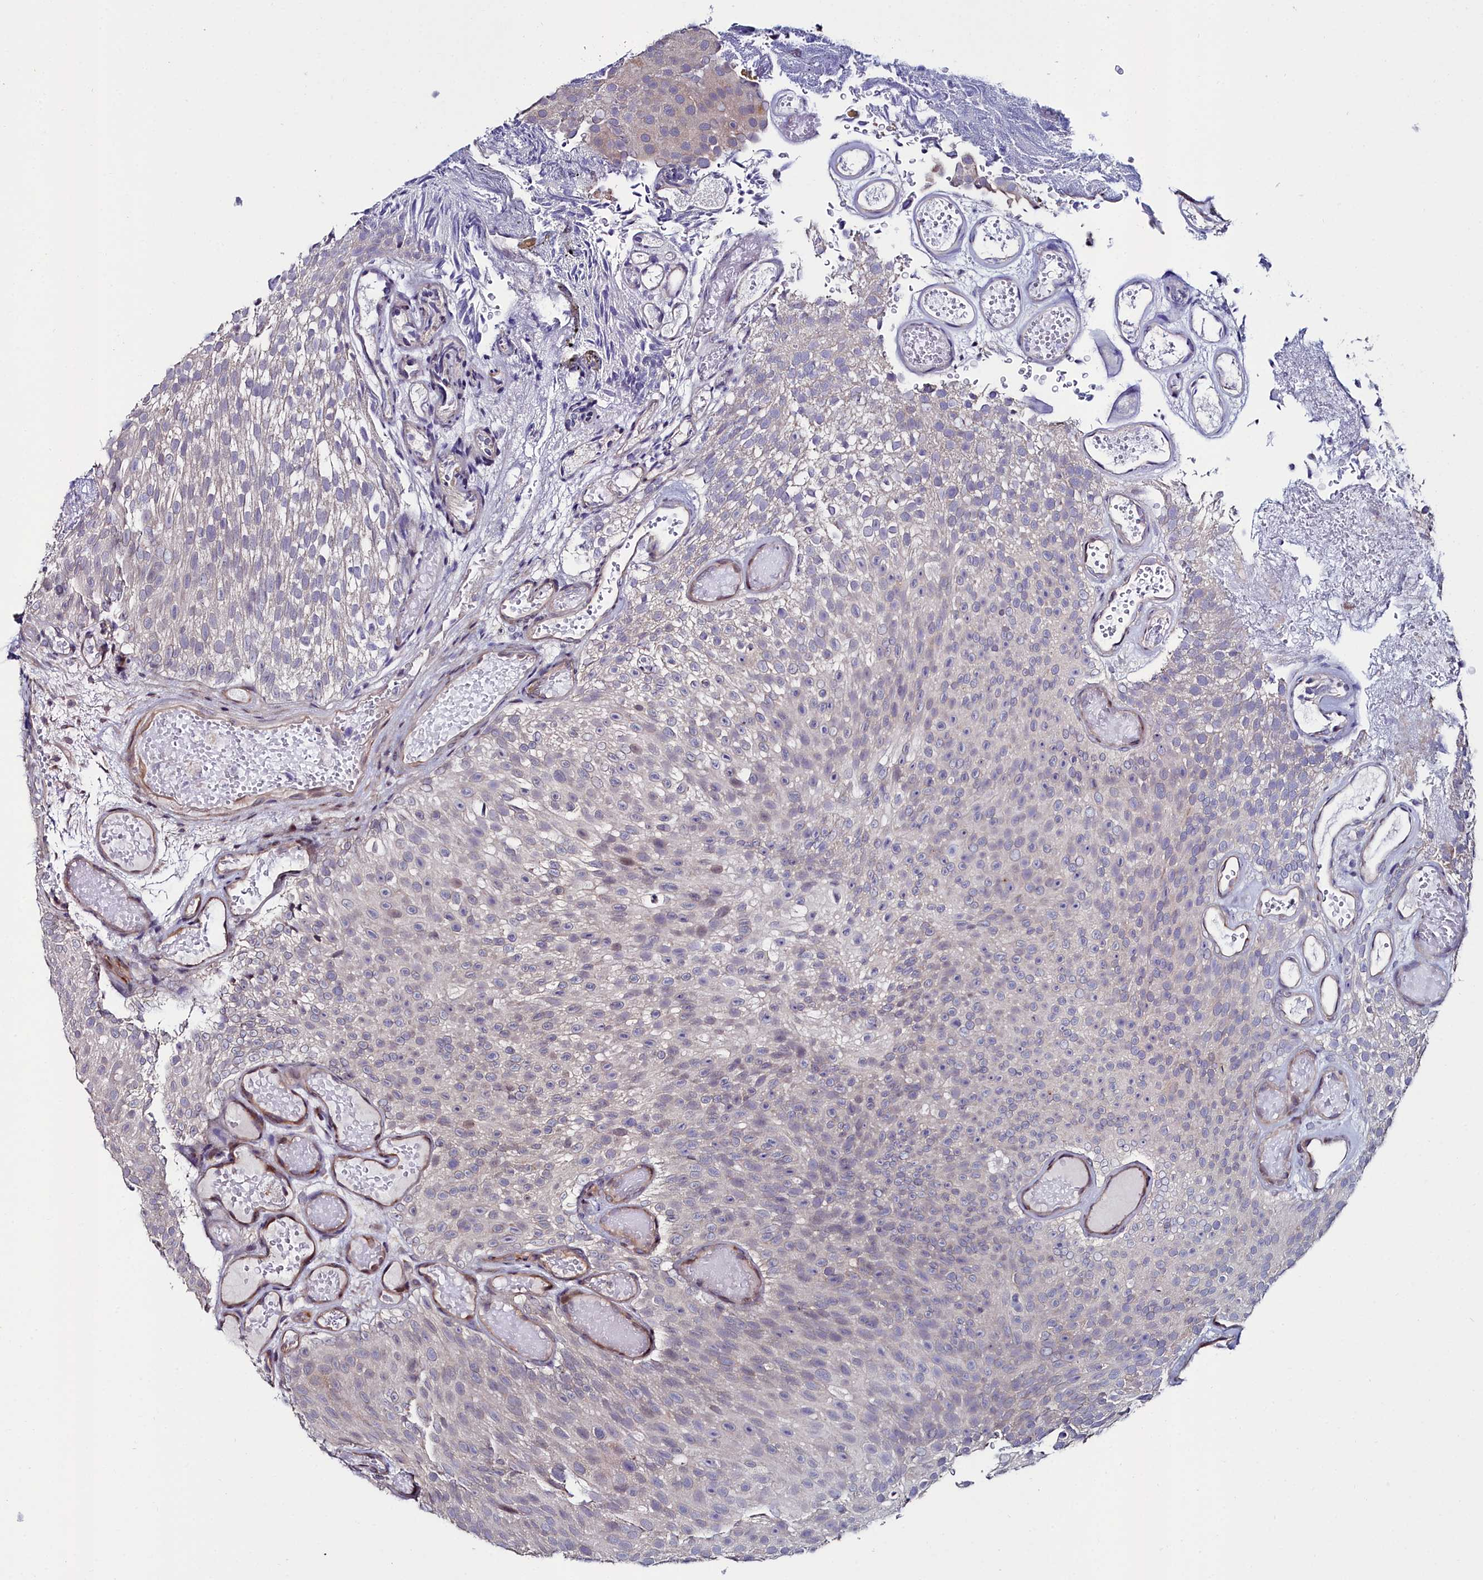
{"staining": {"intensity": "negative", "quantity": "none", "location": "none"}, "tissue": "urothelial cancer", "cell_type": "Tumor cells", "image_type": "cancer", "snomed": [{"axis": "morphology", "description": "Urothelial carcinoma, Low grade"}, {"axis": "topography", "description": "Urinary bladder"}], "caption": "DAB (3,3'-diaminobenzidine) immunohistochemical staining of low-grade urothelial carcinoma demonstrates no significant expression in tumor cells. (DAB (3,3'-diaminobenzidine) immunohistochemistry (IHC) visualized using brightfield microscopy, high magnification).", "gene": "C4orf19", "patient": {"sex": "male", "age": 78}}